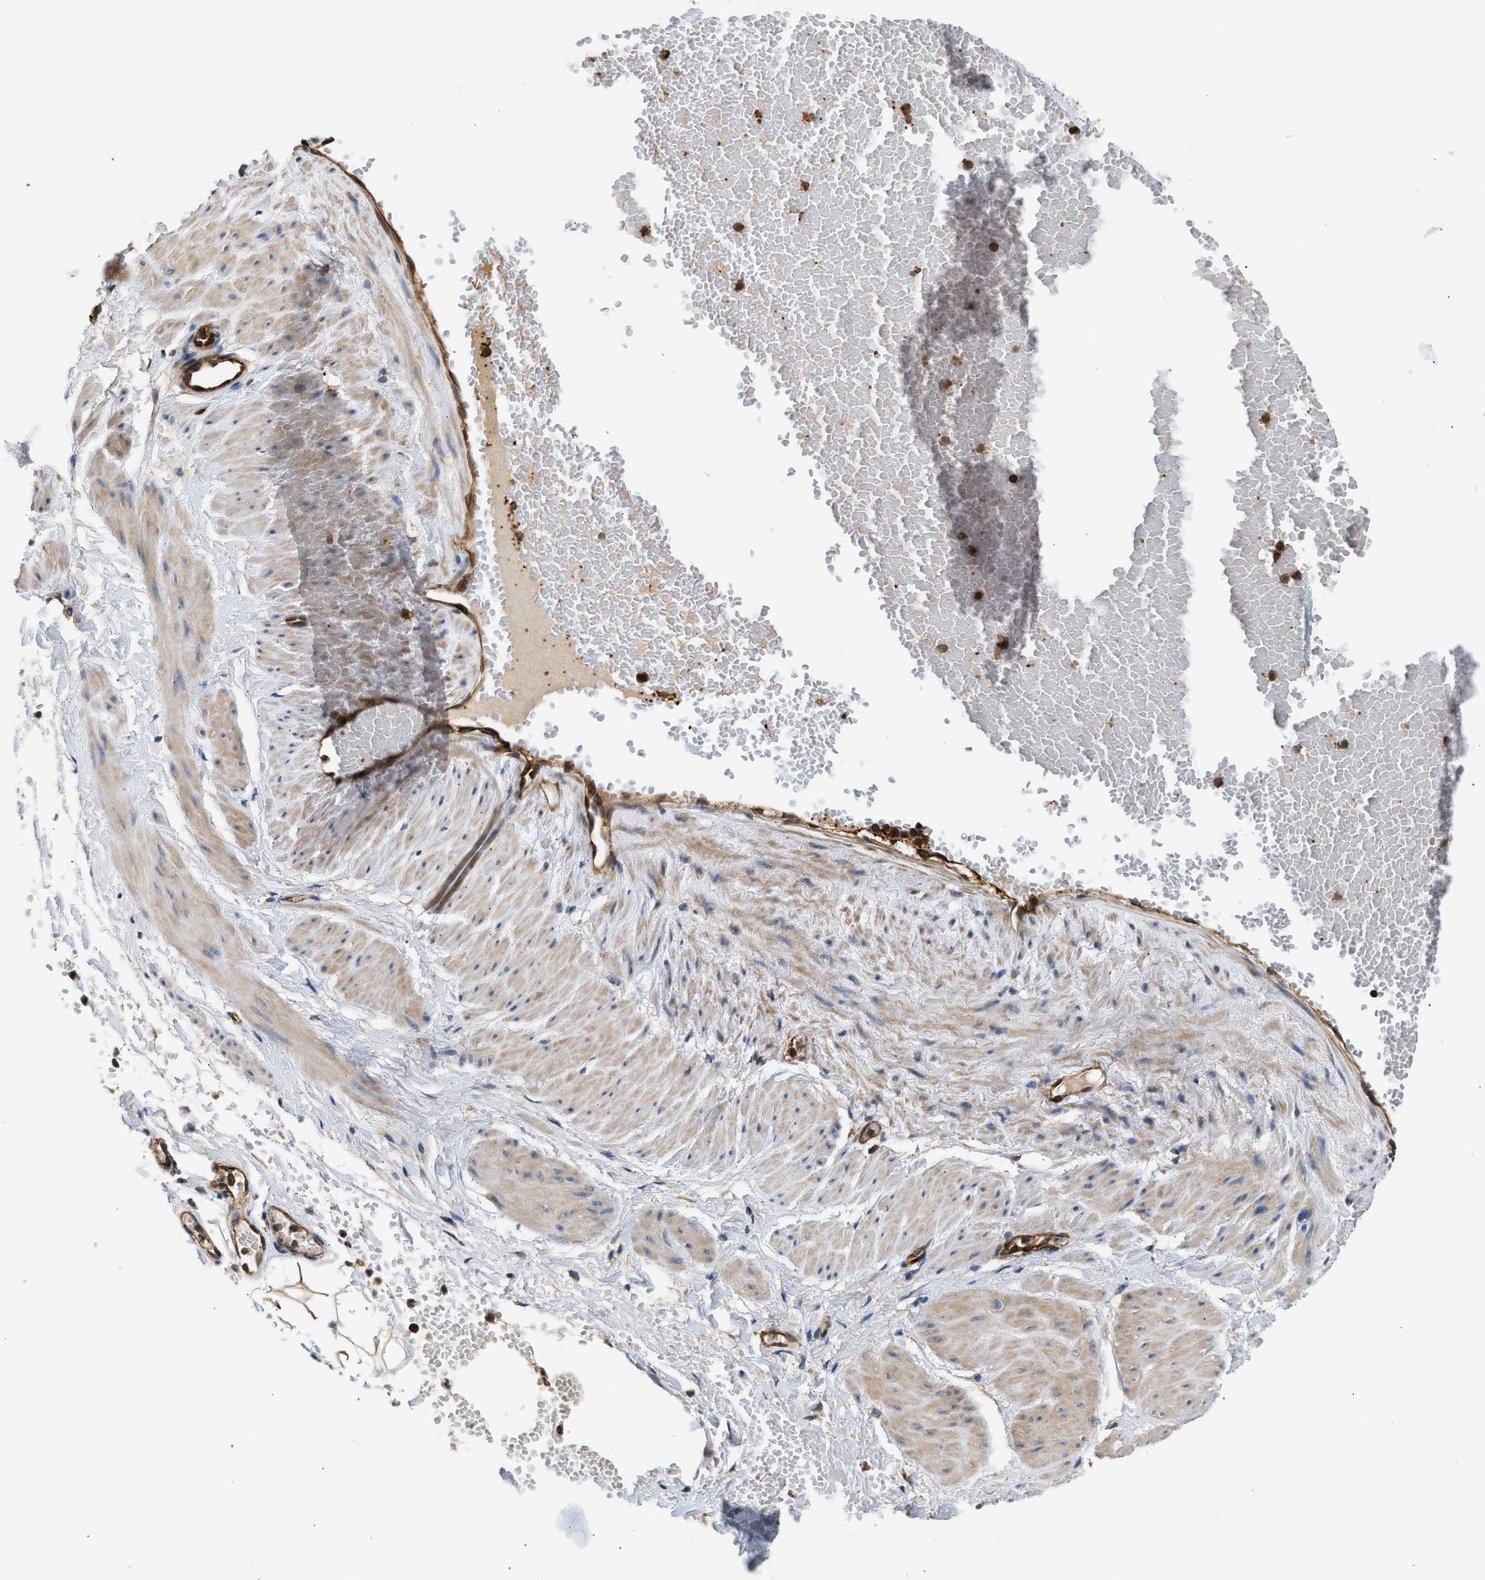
{"staining": {"intensity": "negative", "quantity": "none", "location": "none"}, "tissue": "adipose tissue", "cell_type": "Adipocytes", "image_type": "normal", "snomed": [{"axis": "morphology", "description": "Normal tissue, NOS"}, {"axis": "topography", "description": "Soft tissue"}], "caption": "The immunohistochemistry (IHC) micrograph has no significant positivity in adipocytes of adipose tissue.", "gene": "SAMD9L", "patient": {"sex": "male", "age": 72}}